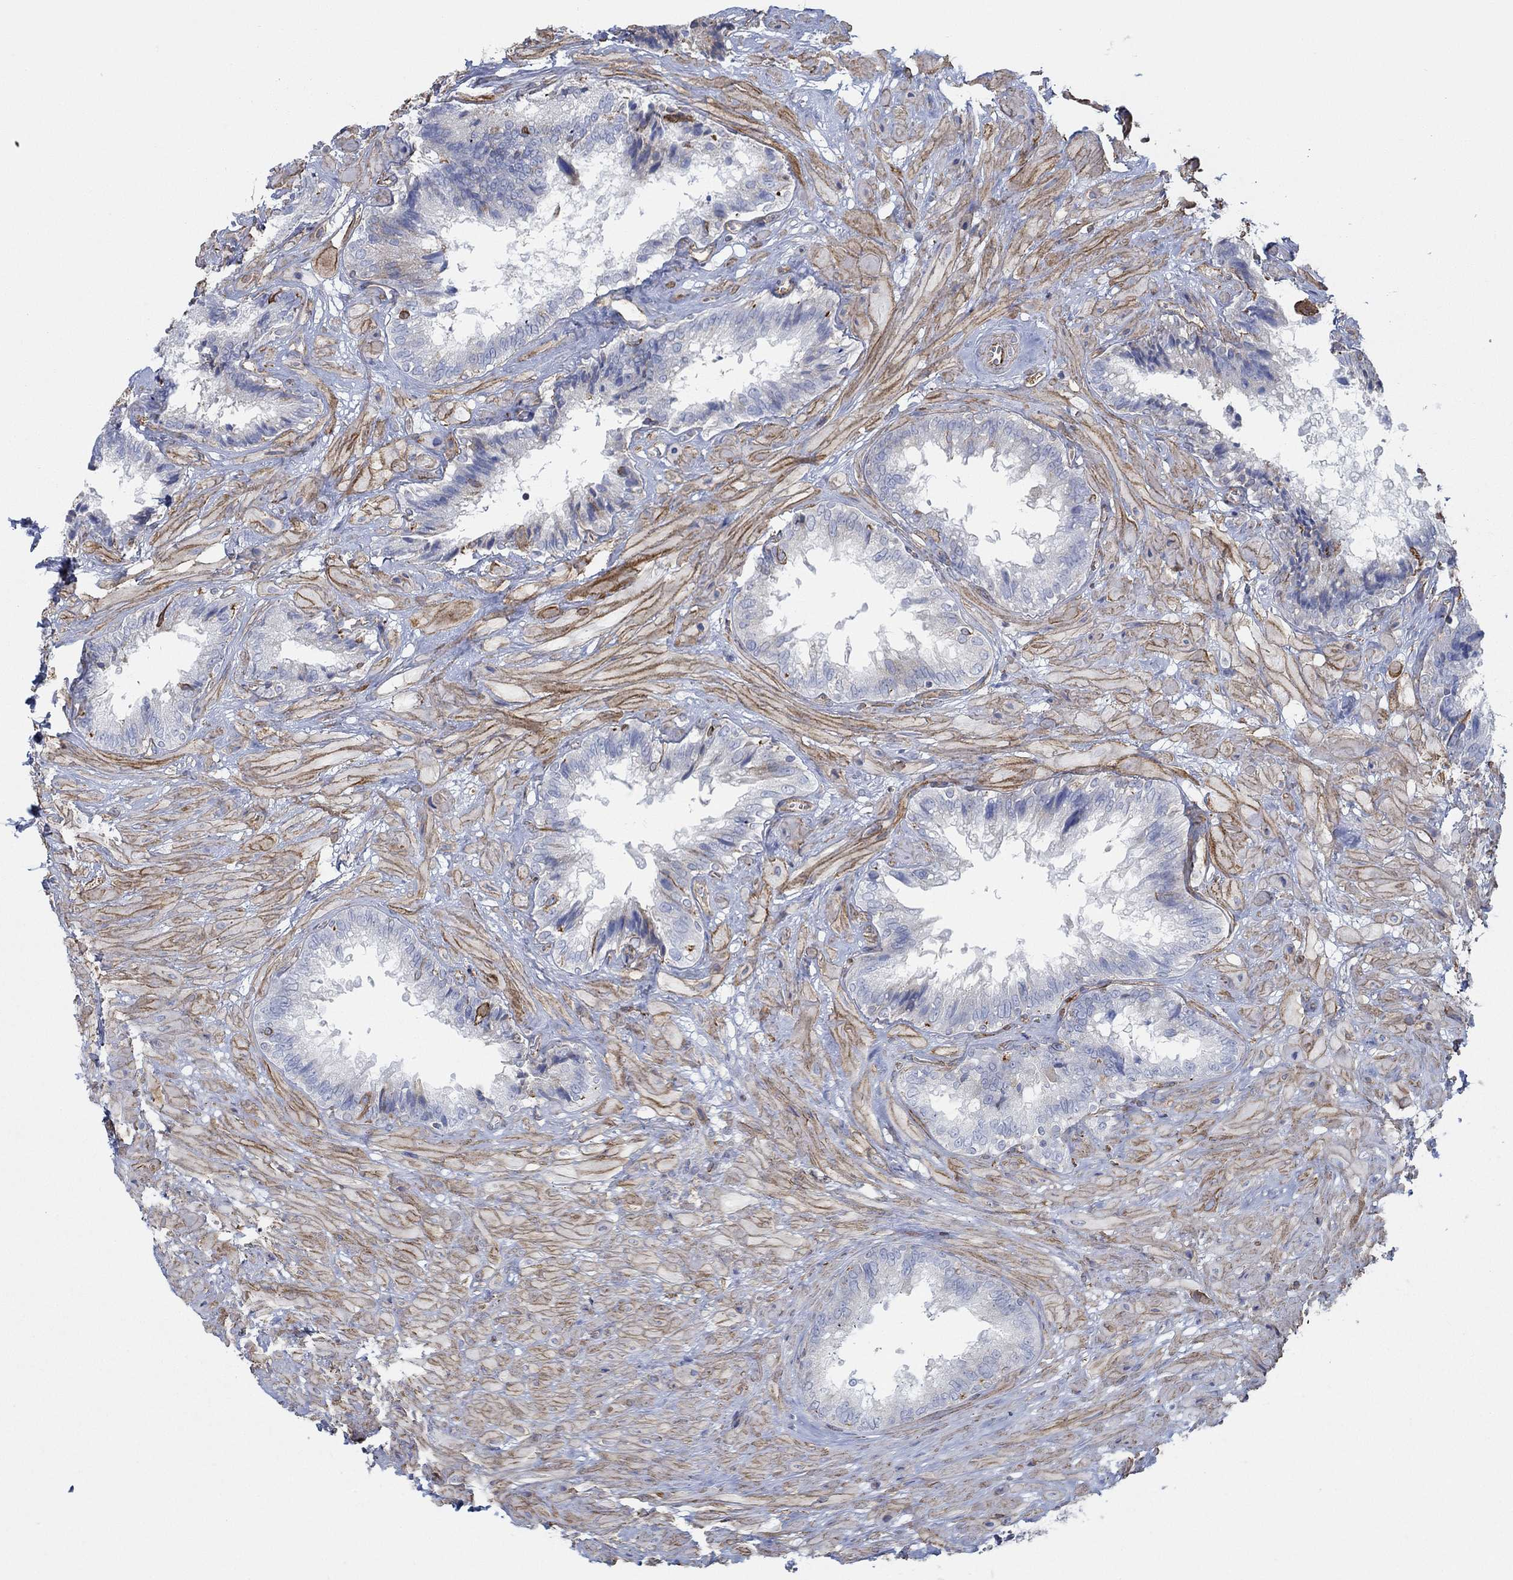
{"staining": {"intensity": "moderate", "quantity": "<25%", "location": "cytoplasmic/membranous"}, "tissue": "seminal vesicle", "cell_type": "Glandular cells", "image_type": "normal", "snomed": [{"axis": "morphology", "description": "Normal tissue, NOS"}, {"axis": "topography", "description": "Seminal veicle"}], "caption": "Immunohistochemistry (DAB (3,3'-diaminobenzidine)) staining of unremarkable seminal vesicle shows moderate cytoplasmic/membranous protein positivity in about <25% of glandular cells. (Stains: DAB in brown, nuclei in blue, Microscopy: brightfield microscopy at high magnification).", "gene": "STC2", "patient": {"sex": "male", "age": 67}}